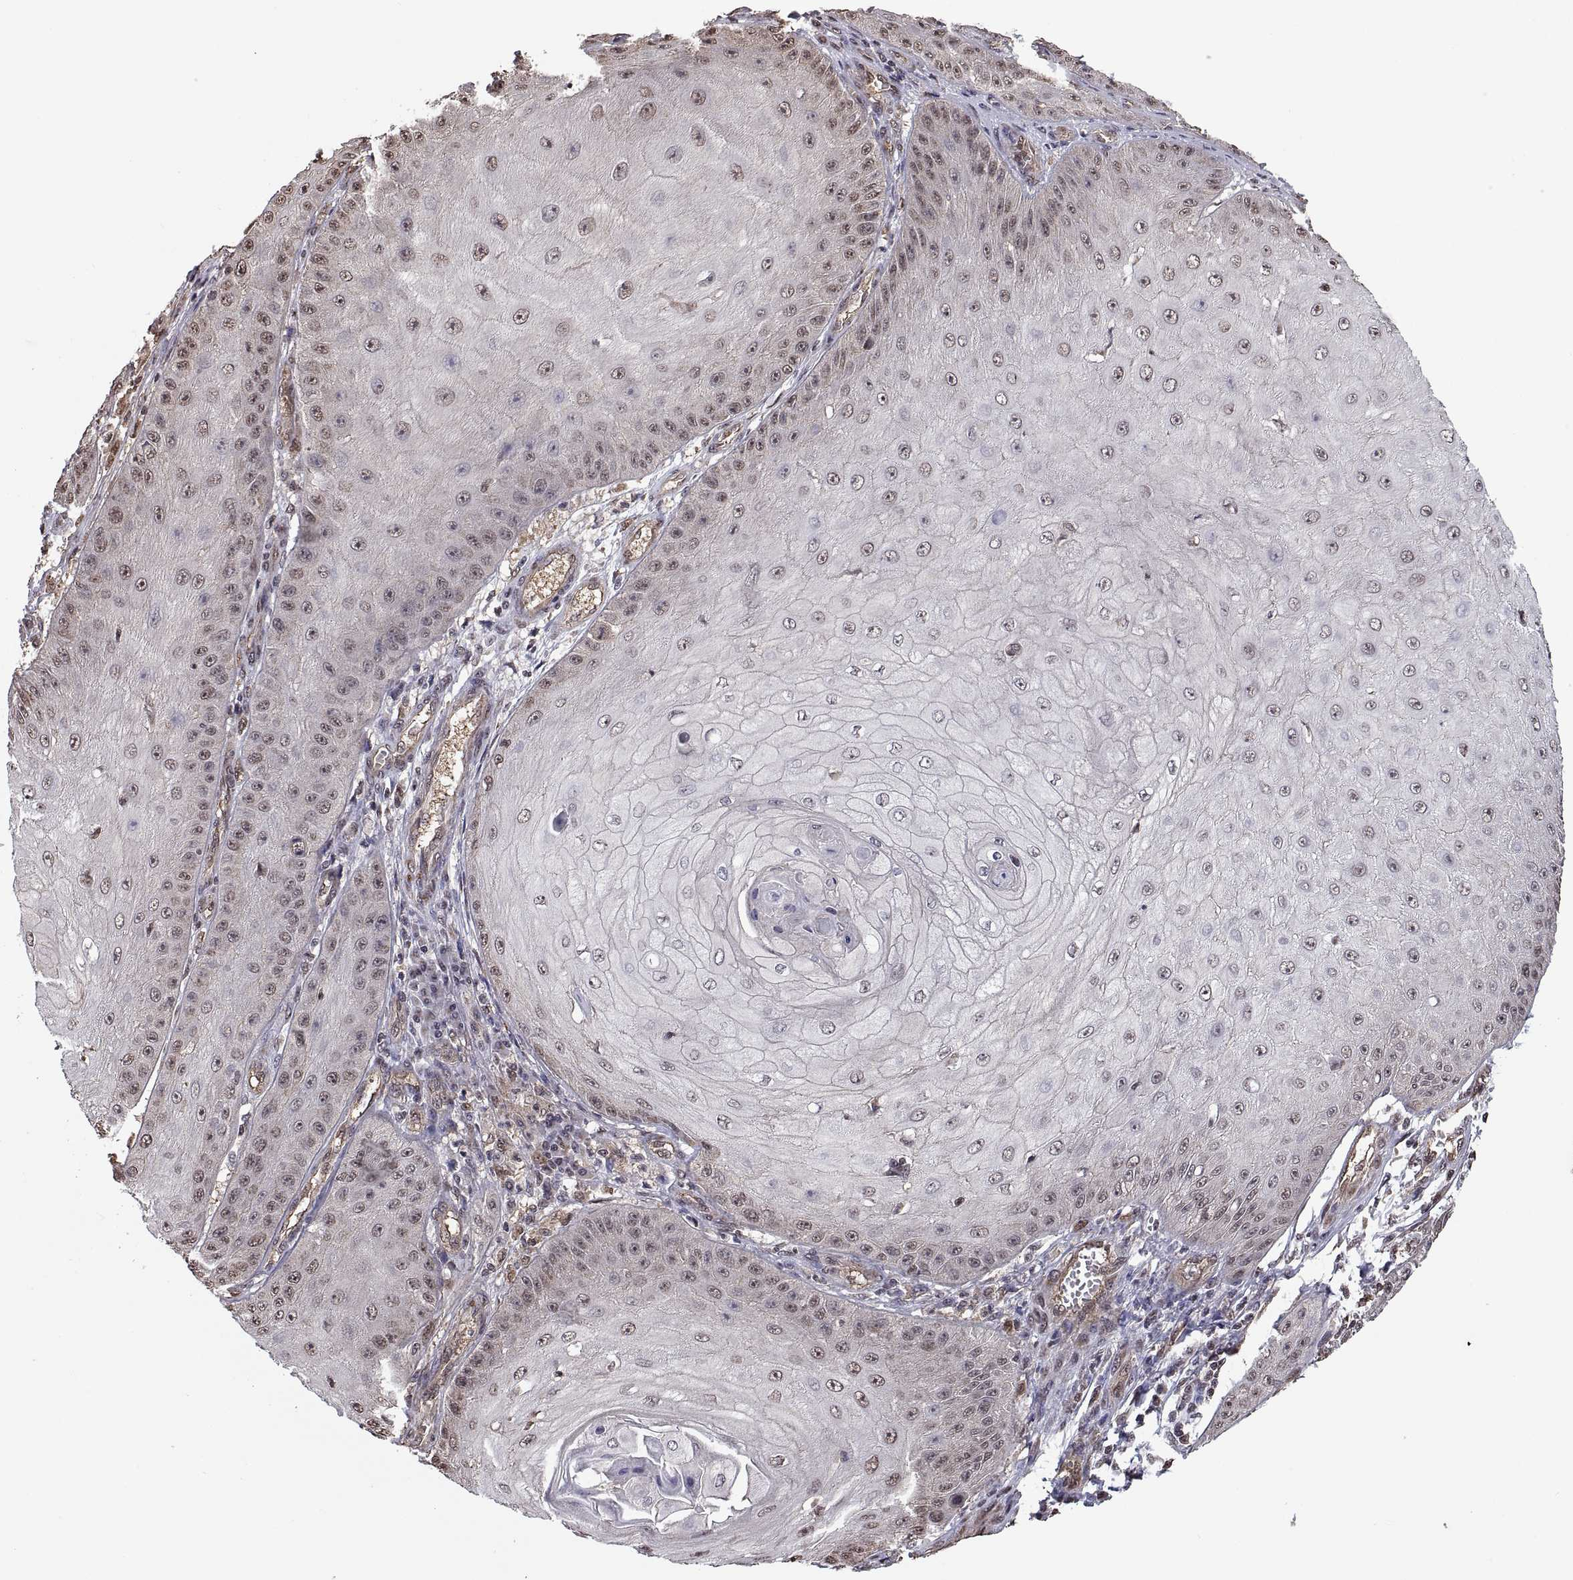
{"staining": {"intensity": "negative", "quantity": "none", "location": "none"}, "tissue": "skin cancer", "cell_type": "Tumor cells", "image_type": "cancer", "snomed": [{"axis": "morphology", "description": "Squamous cell carcinoma, NOS"}, {"axis": "topography", "description": "Skin"}], "caption": "DAB immunohistochemical staining of human skin cancer demonstrates no significant staining in tumor cells. (DAB (3,3'-diaminobenzidine) IHC visualized using brightfield microscopy, high magnification).", "gene": "ARRB1", "patient": {"sex": "male", "age": 70}}